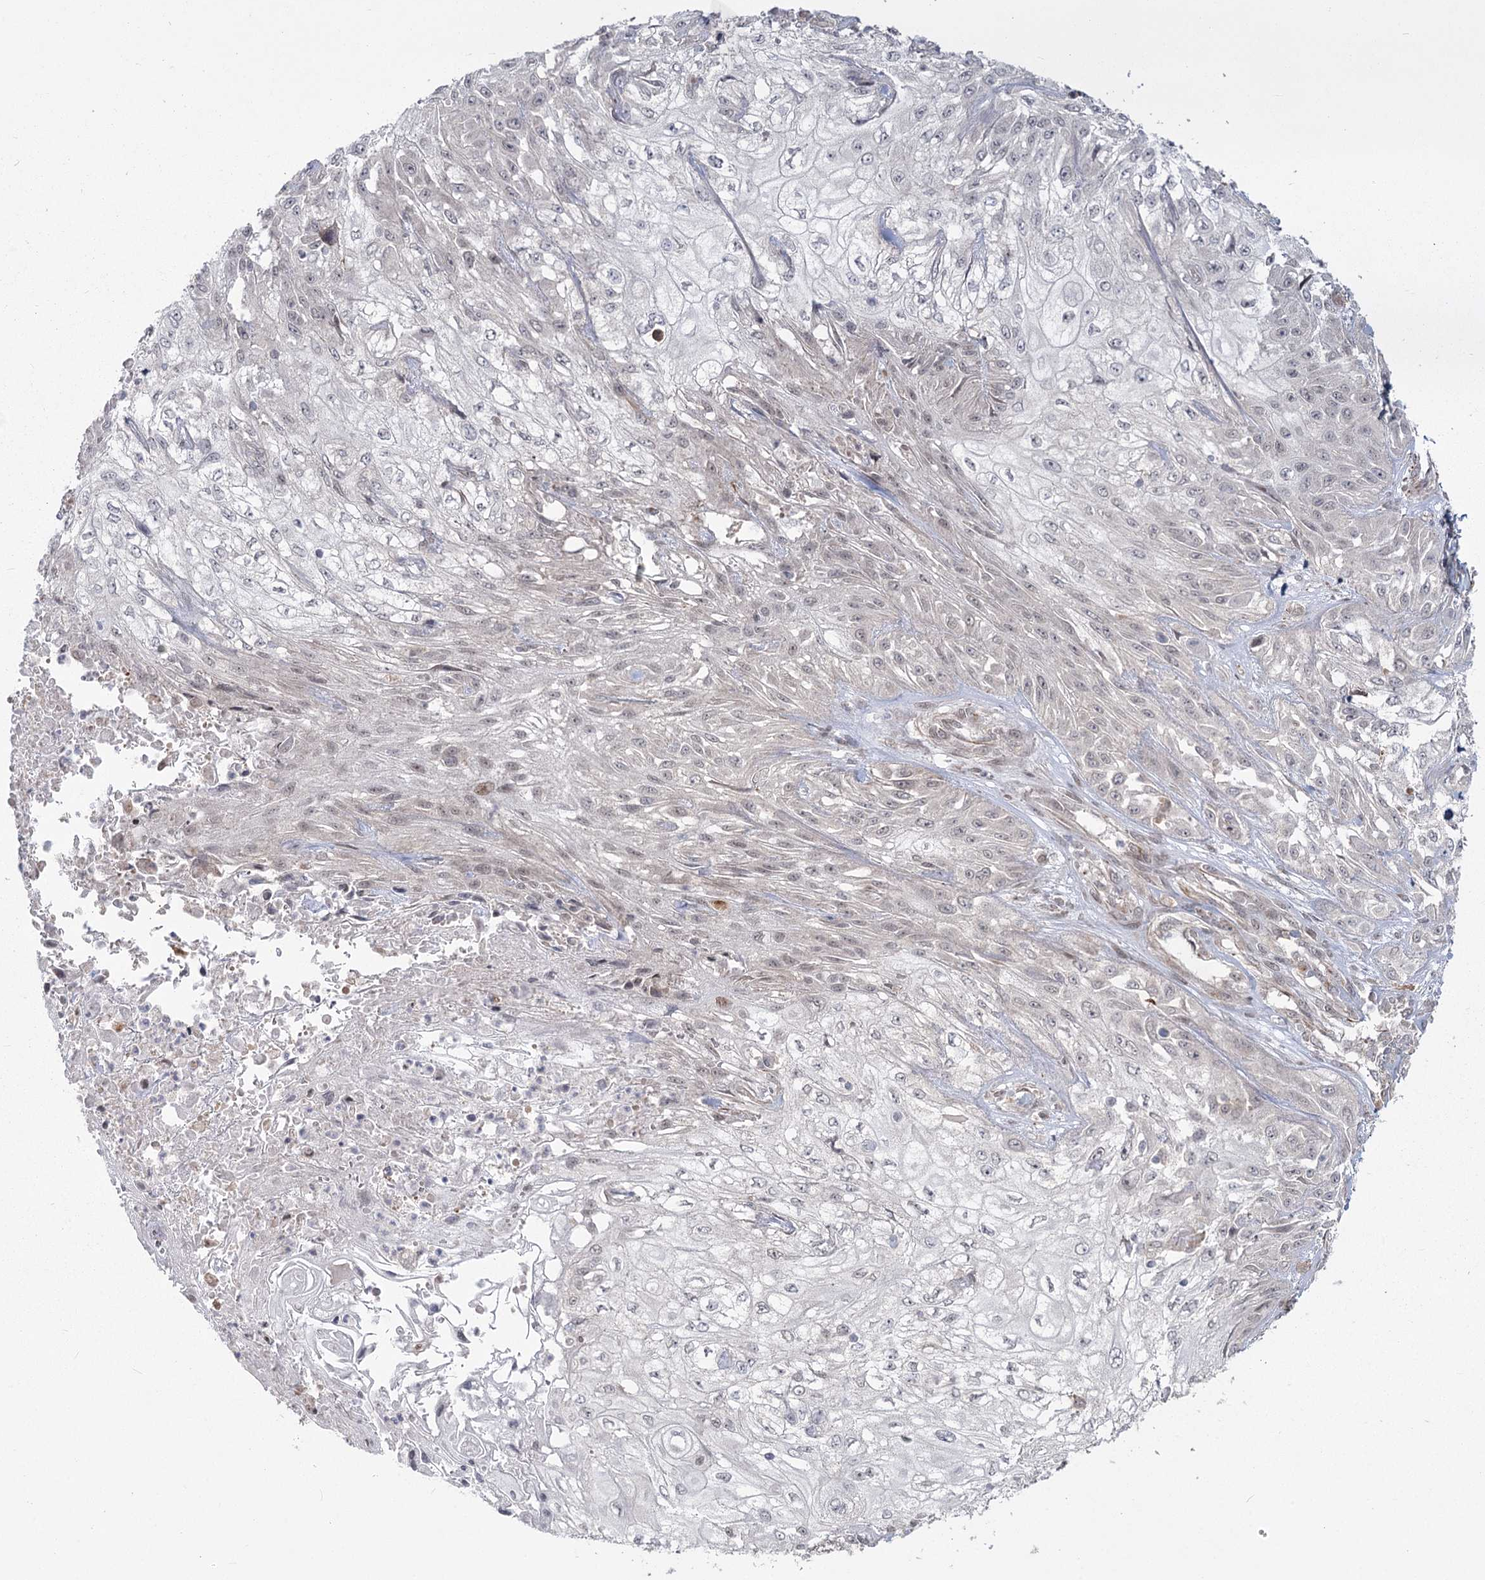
{"staining": {"intensity": "negative", "quantity": "none", "location": "none"}, "tissue": "skin cancer", "cell_type": "Tumor cells", "image_type": "cancer", "snomed": [{"axis": "morphology", "description": "Squamous cell carcinoma, NOS"}, {"axis": "morphology", "description": "Squamous cell carcinoma, metastatic, NOS"}, {"axis": "topography", "description": "Skin"}, {"axis": "topography", "description": "Lymph node"}], "caption": "DAB (3,3'-diaminobenzidine) immunohistochemical staining of skin cancer shows no significant expression in tumor cells.", "gene": "AP2M1", "patient": {"sex": "male", "age": 75}}